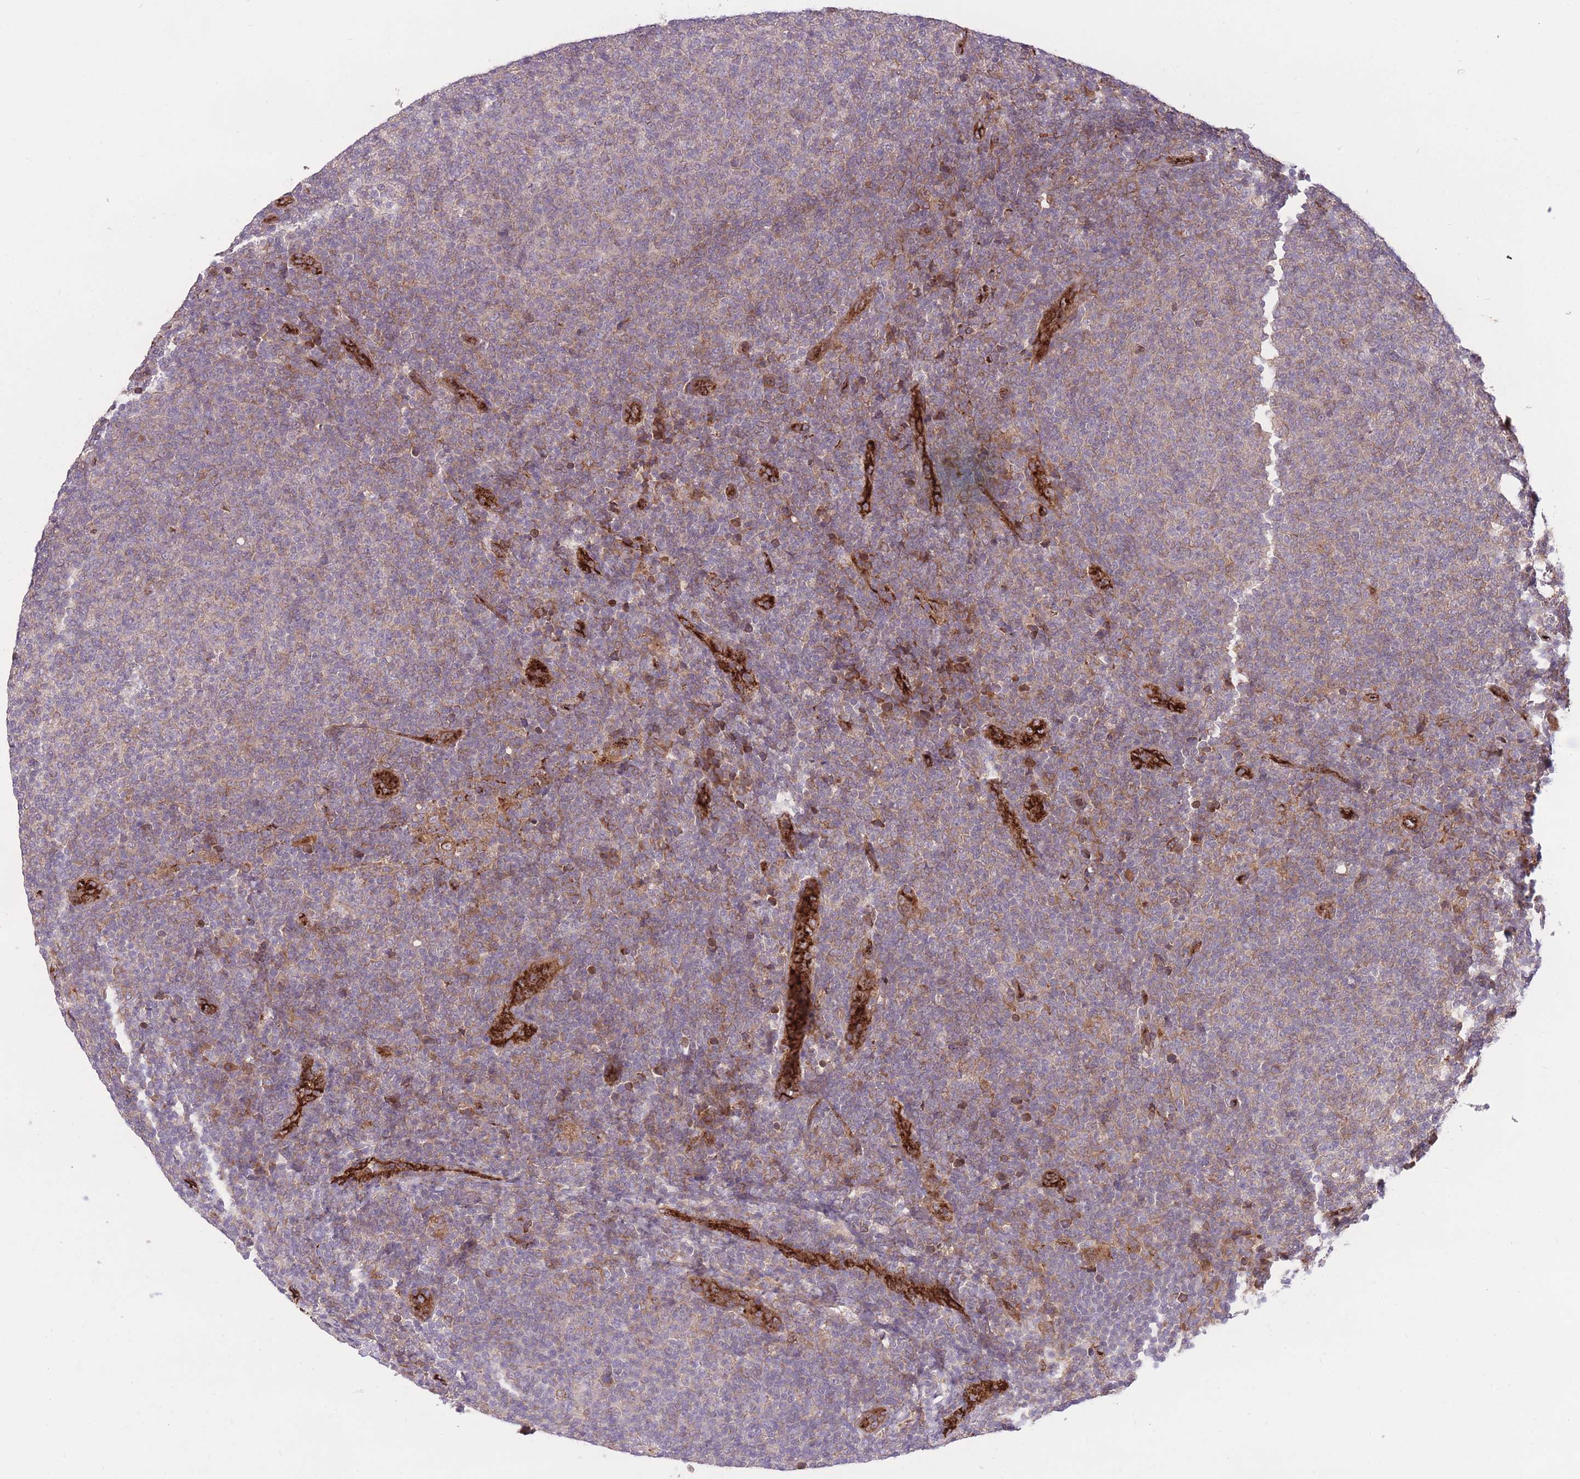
{"staining": {"intensity": "weak", "quantity": "25%-75%", "location": "cytoplasmic/membranous"}, "tissue": "lymphoma", "cell_type": "Tumor cells", "image_type": "cancer", "snomed": [{"axis": "morphology", "description": "Malignant lymphoma, non-Hodgkin's type, Low grade"}, {"axis": "topography", "description": "Lymph node"}], "caption": "Human low-grade malignant lymphoma, non-Hodgkin's type stained for a protein (brown) displays weak cytoplasmic/membranous positive staining in about 25%-75% of tumor cells.", "gene": "CISH", "patient": {"sex": "male", "age": 66}}